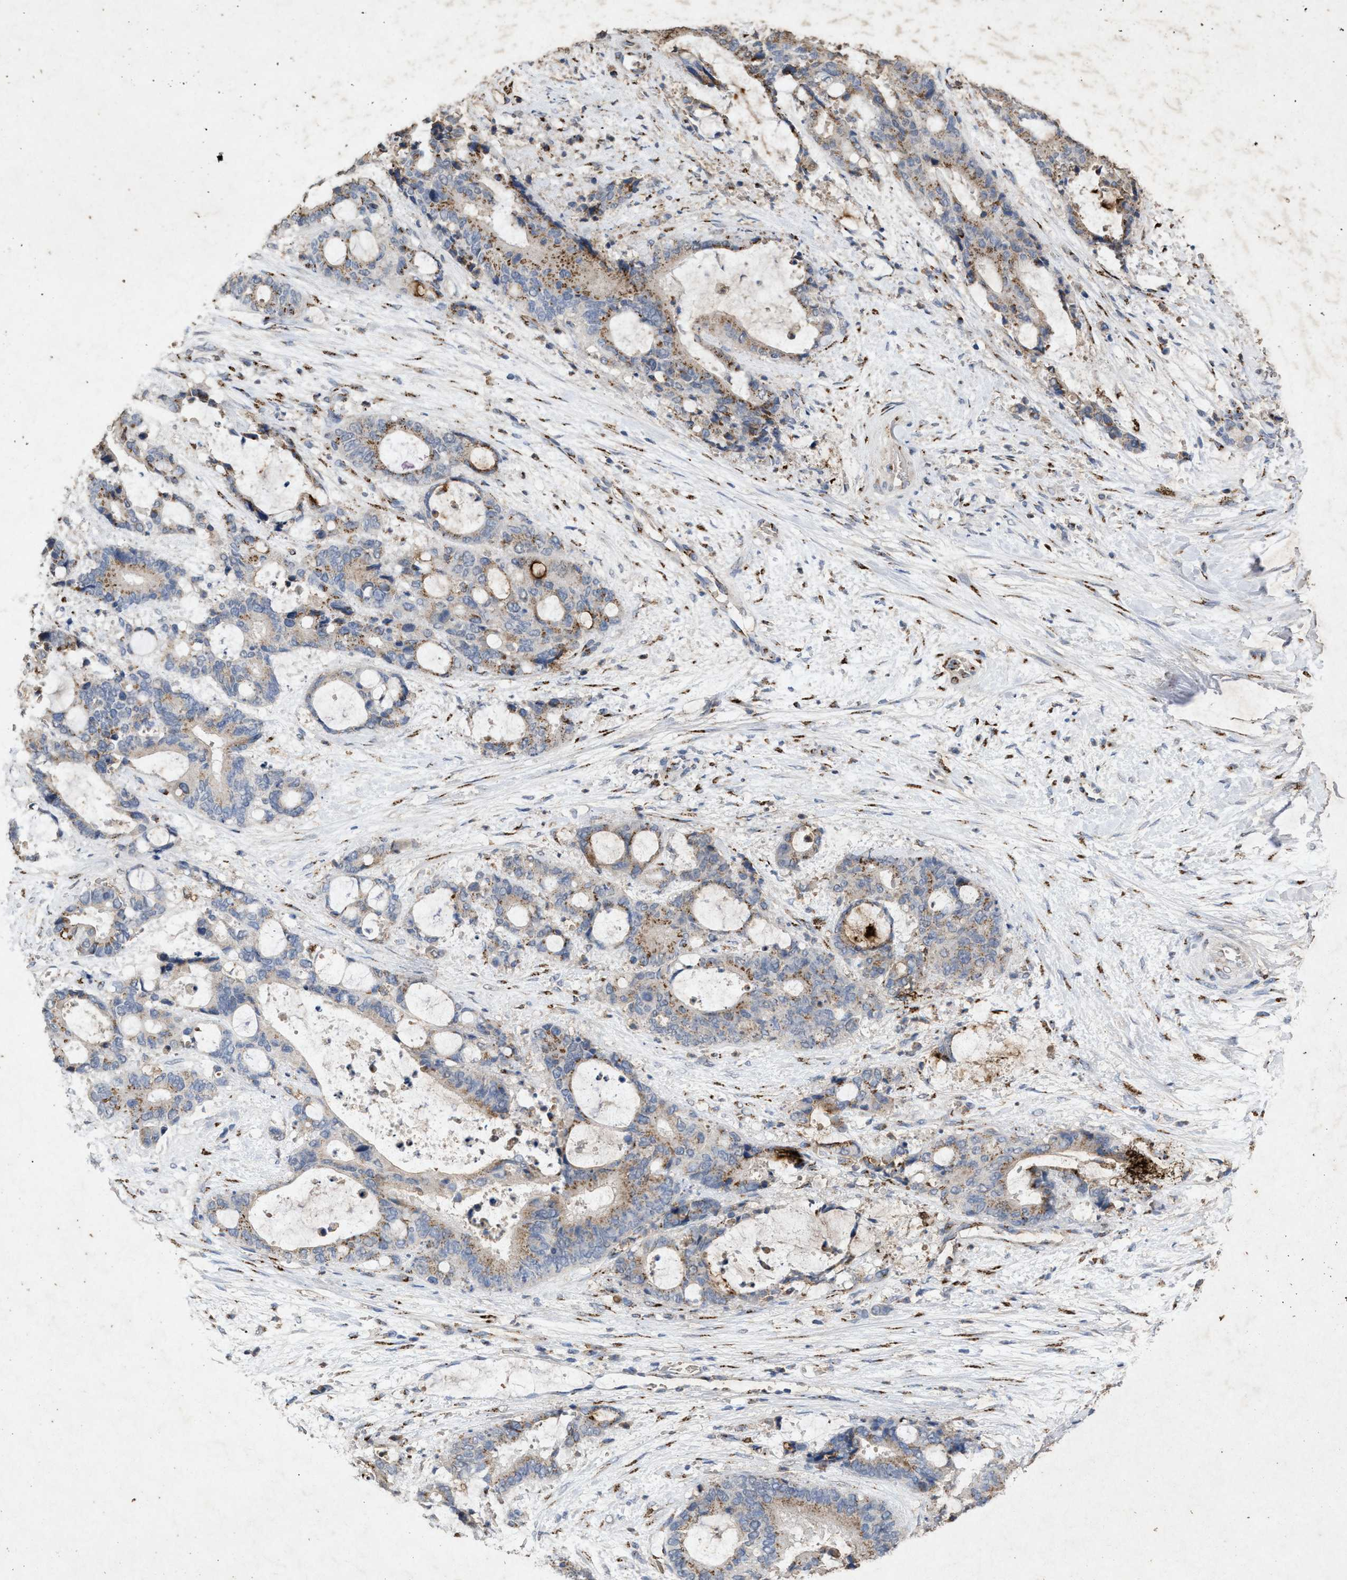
{"staining": {"intensity": "moderate", "quantity": "25%-75%", "location": "cytoplasmic/membranous"}, "tissue": "liver cancer", "cell_type": "Tumor cells", "image_type": "cancer", "snomed": [{"axis": "morphology", "description": "Normal tissue, NOS"}, {"axis": "morphology", "description": "Cholangiocarcinoma"}, {"axis": "topography", "description": "Liver"}, {"axis": "topography", "description": "Peripheral nerve tissue"}], "caption": "Protein expression analysis of human liver cholangiocarcinoma reveals moderate cytoplasmic/membranous staining in approximately 25%-75% of tumor cells. Immunohistochemistry (ihc) stains the protein in brown and the nuclei are stained blue.", "gene": "MAN2A1", "patient": {"sex": "female", "age": 73}}